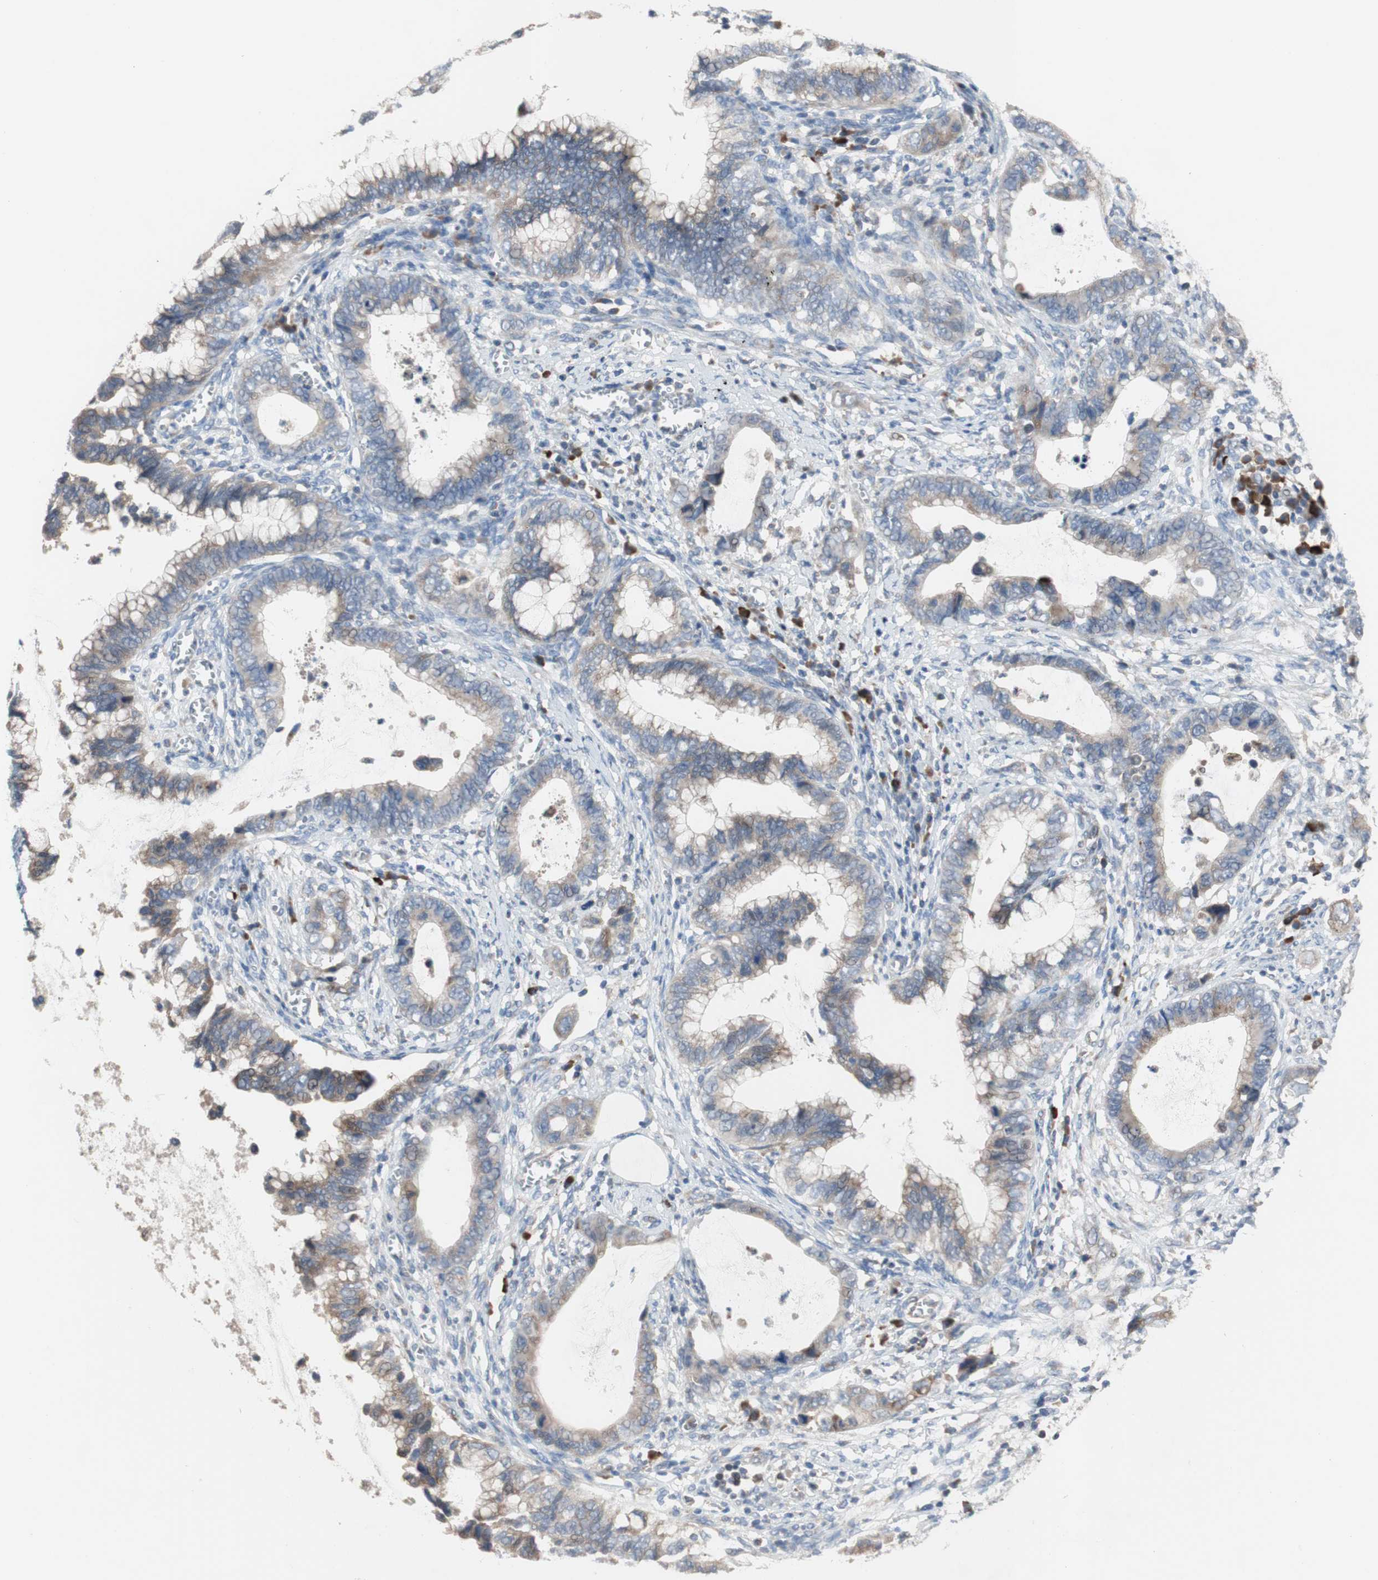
{"staining": {"intensity": "moderate", "quantity": "25%-75%", "location": "cytoplasmic/membranous"}, "tissue": "cervical cancer", "cell_type": "Tumor cells", "image_type": "cancer", "snomed": [{"axis": "morphology", "description": "Adenocarcinoma, NOS"}, {"axis": "topography", "description": "Cervix"}], "caption": "Immunohistochemical staining of human adenocarcinoma (cervical) exhibits moderate cytoplasmic/membranous protein positivity in approximately 25%-75% of tumor cells.", "gene": "TTC14", "patient": {"sex": "female", "age": 44}}